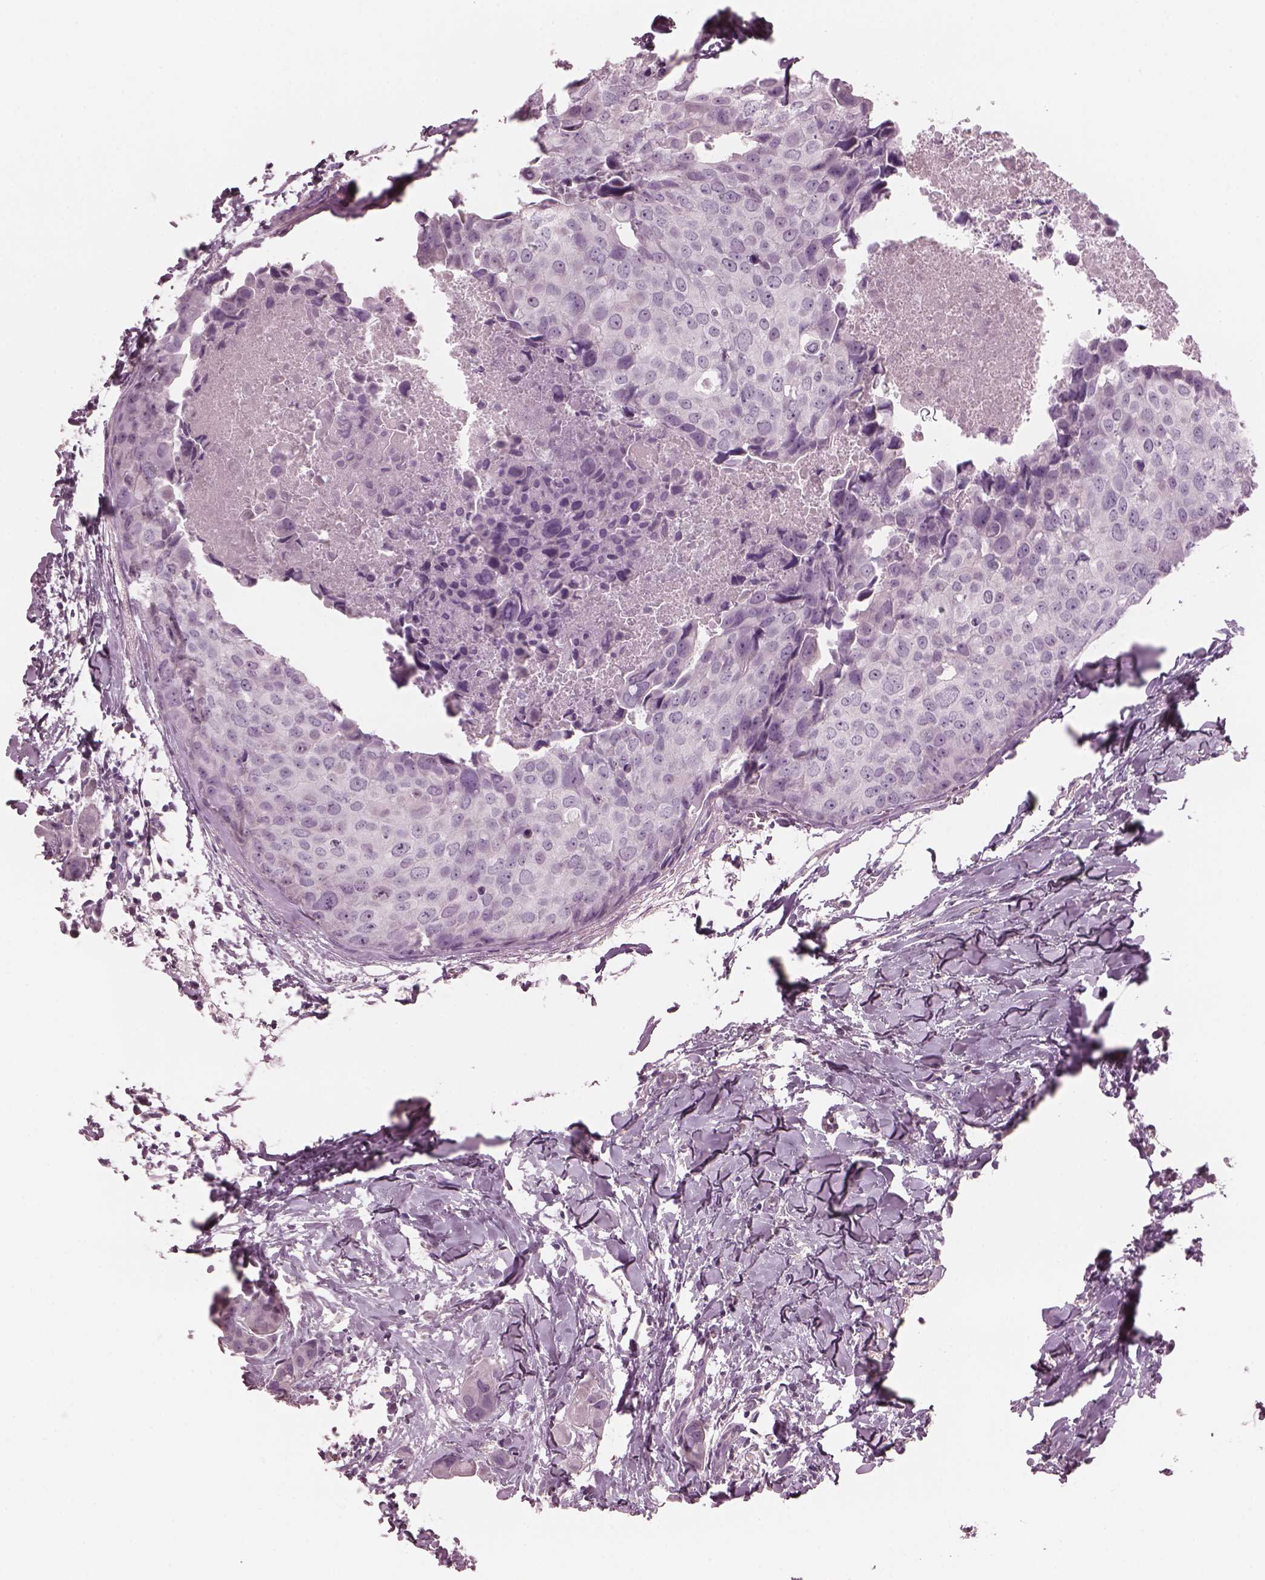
{"staining": {"intensity": "negative", "quantity": "none", "location": "none"}, "tissue": "breast cancer", "cell_type": "Tumor cells", "image_type": "cancer", "snomed": [{"axis": "morphology", "description": "Duct carcinoma"}, {"axis": "topography", "description": "Breast"}], "caption": "Invasive ductal carcinoma (breast) was stained to show a protein in brown. There is no significant expression in tumor cells.", "gene": "PACRG", "patient": {"sex": "female", "age": 38}}